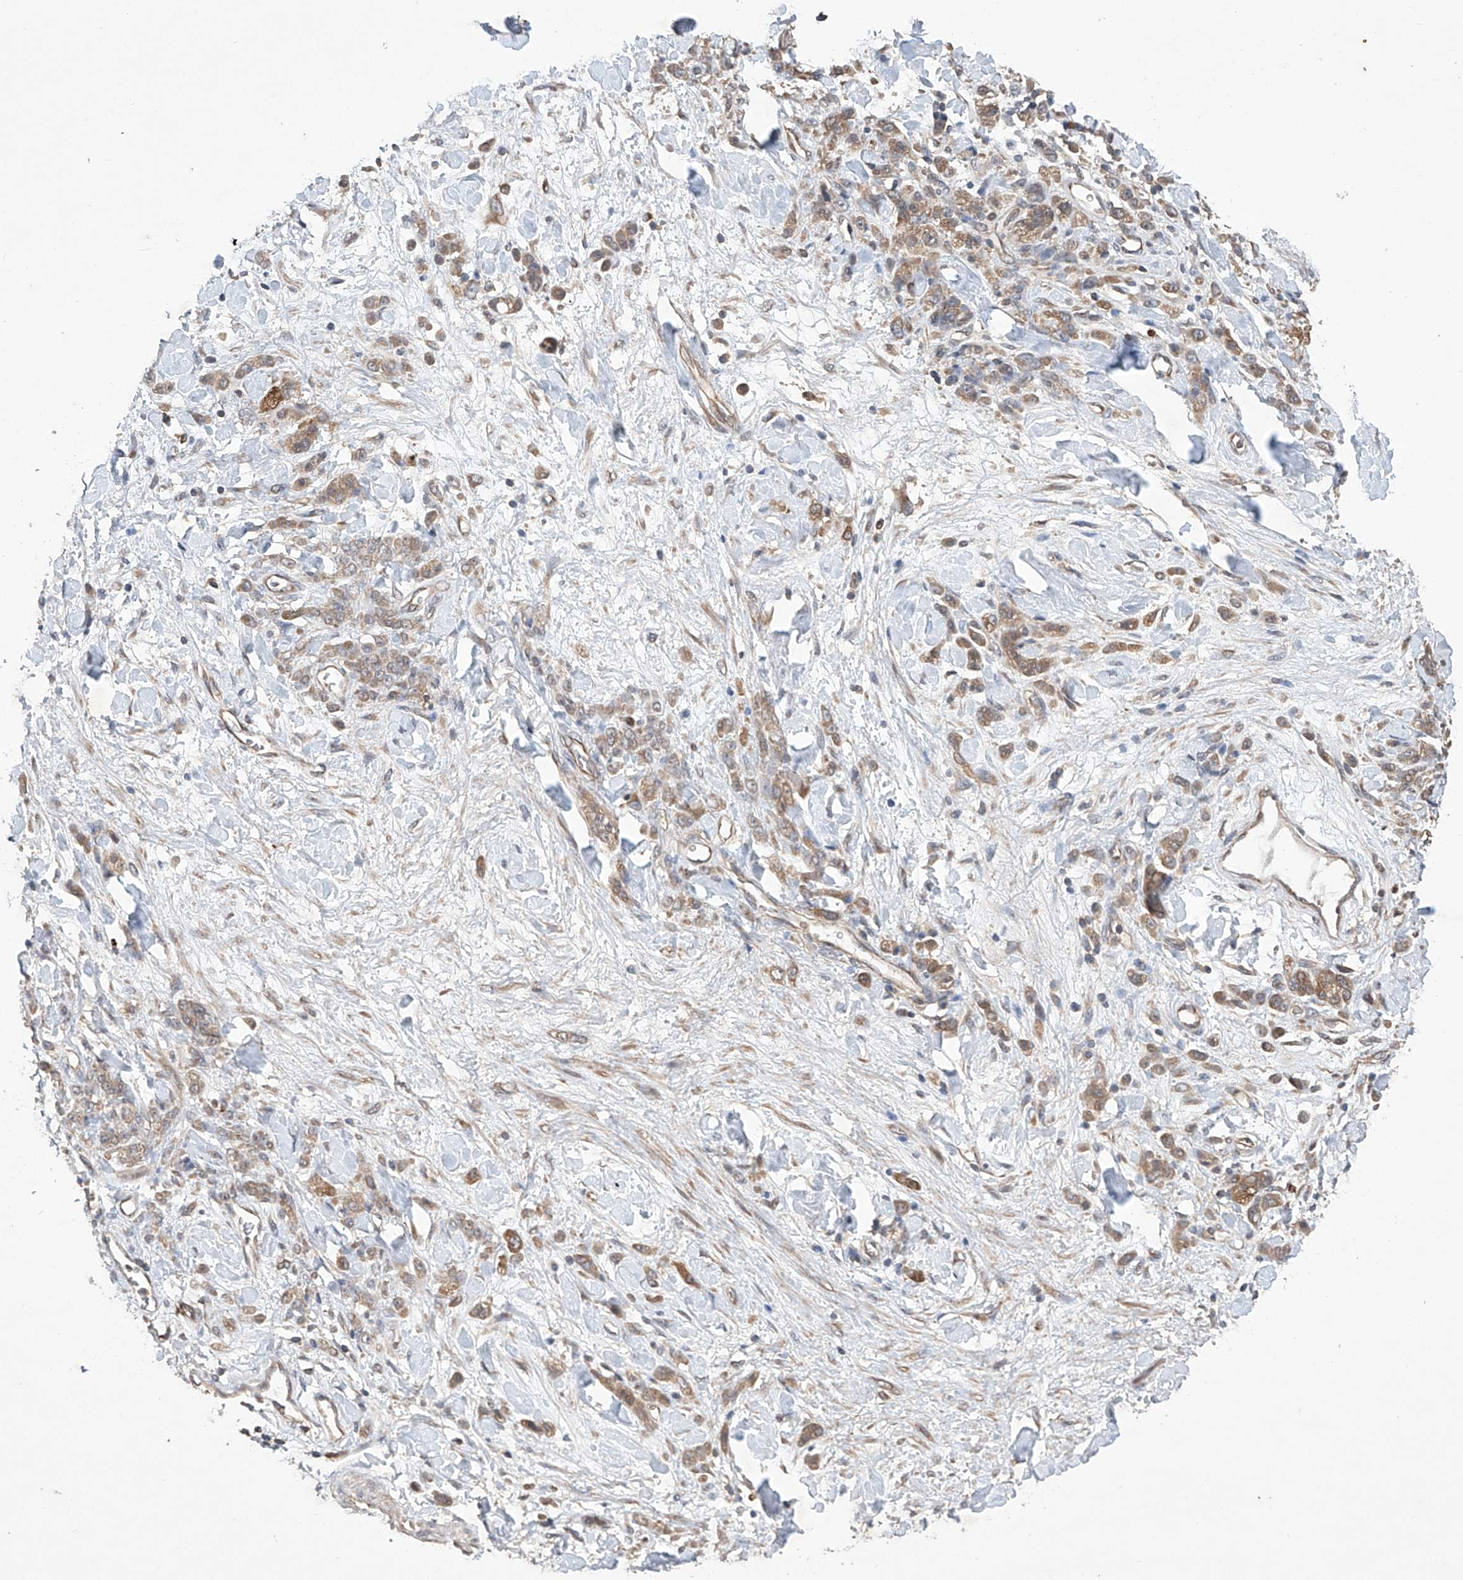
{"staining": {"intensity": "moderate", "quantity": ">75%", "location": "cytoplasmic/membranous"}, "tissue": "stomach cancer", "cell_type": "Tumor cells", "image_type": "cancer", "snomed": [{"axis": "morphology", "description": "Normal tissue, NOS"}, {"axis": "morphology", "description": "Adenocarcinoma, NOS"}, {"axis": "topography", "description": "Stomach"}], "caption": "A photomicrograph showing moderate cytoplasmic/membranous staining in about >75% of tumor cells in stomach cancer (adenocarcinoma), as visualized by brown immunohistochemical staining.", "gene": "LURAP1", "patient": {"sex": "male", "age": 82}}